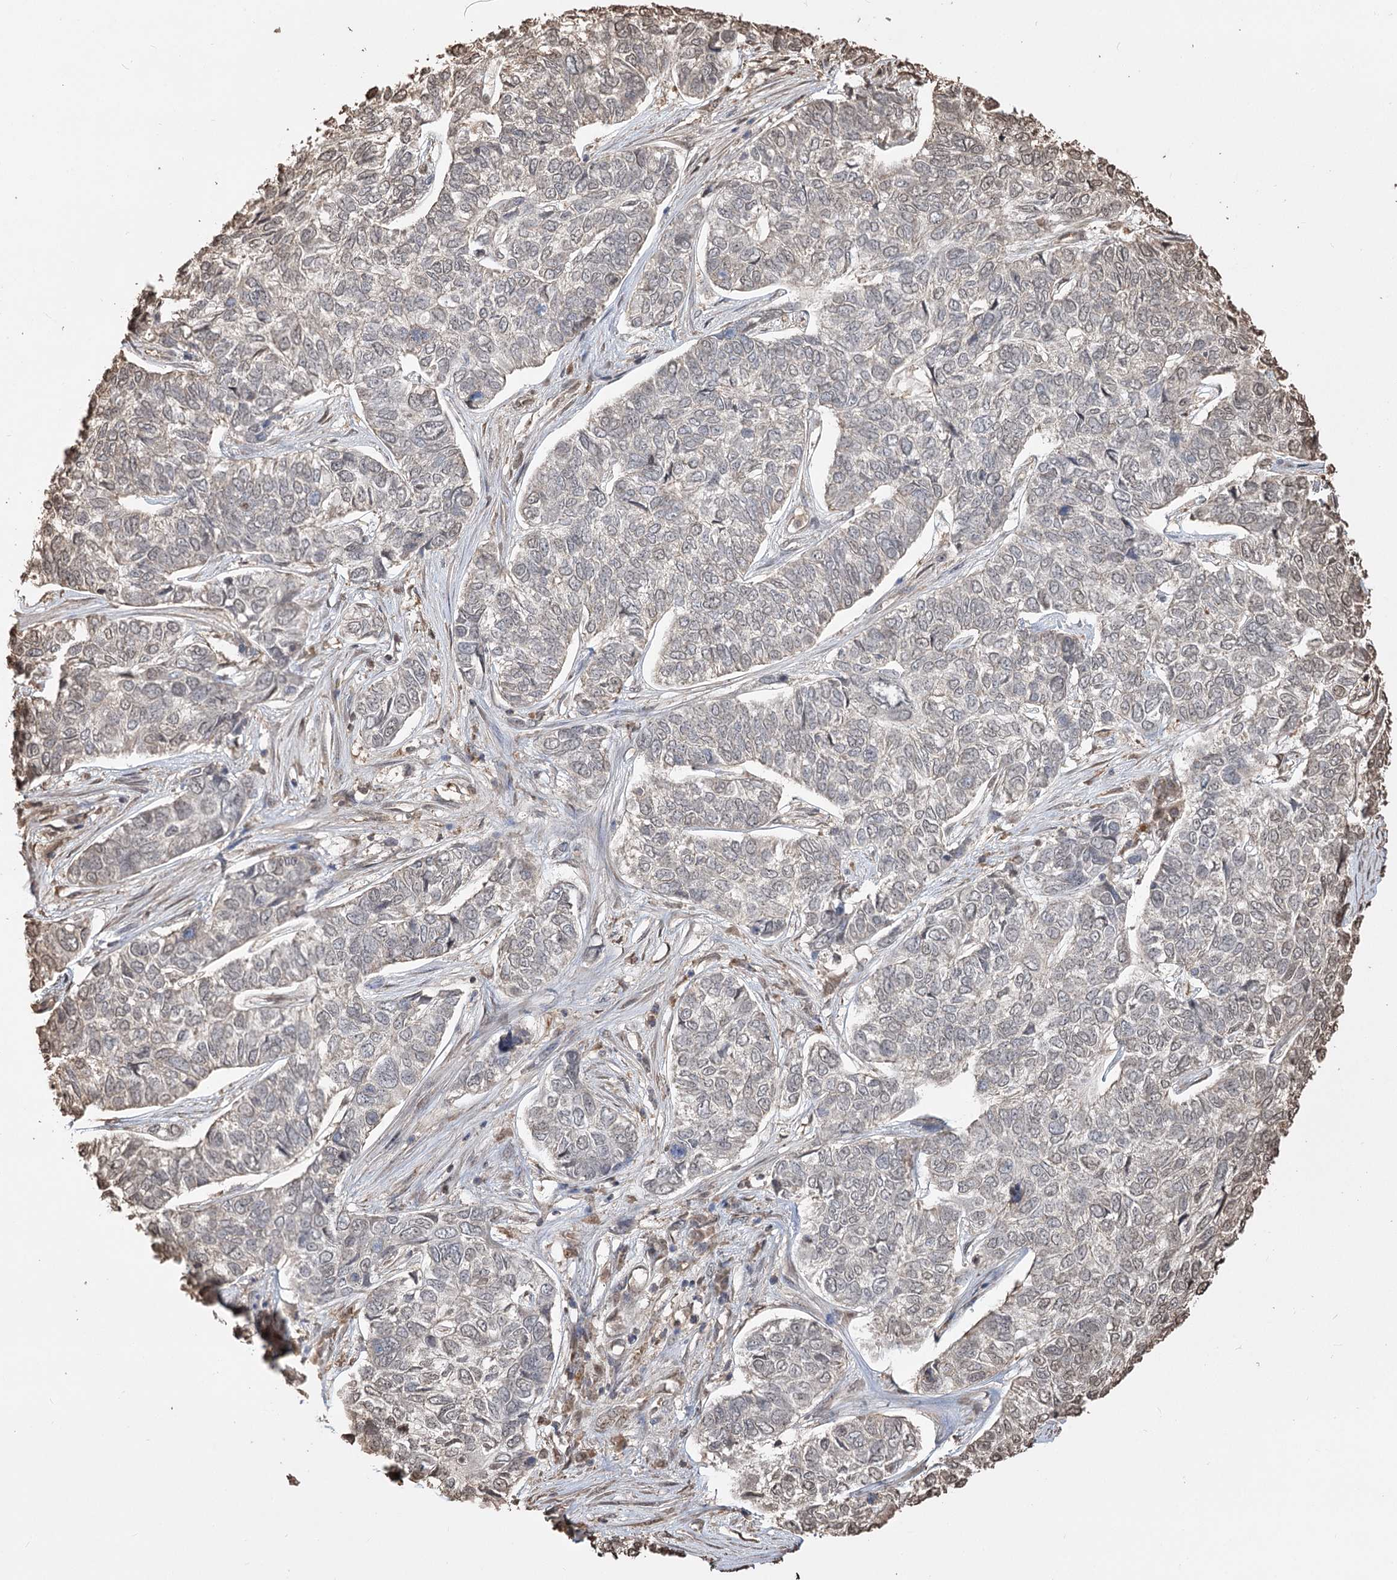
{"staining": {"intensity": "negative", "quantity": "none", "location": "none"}, "tissue": "skin cancer", "cell_type": "Tumor cells", "image_type": "cancer", "snomed": [{"axis": "morphology", "description": "Basal cell carcinoma"}, {"axis": "topography", "description": "Skin"}], "caption": "The image displays no staining of tumor cells in skin basal cell carcinoma. Nuclei are stained in blue.", "gene": "PLCH1", "patient": {"sex": "female", "age": 65}}